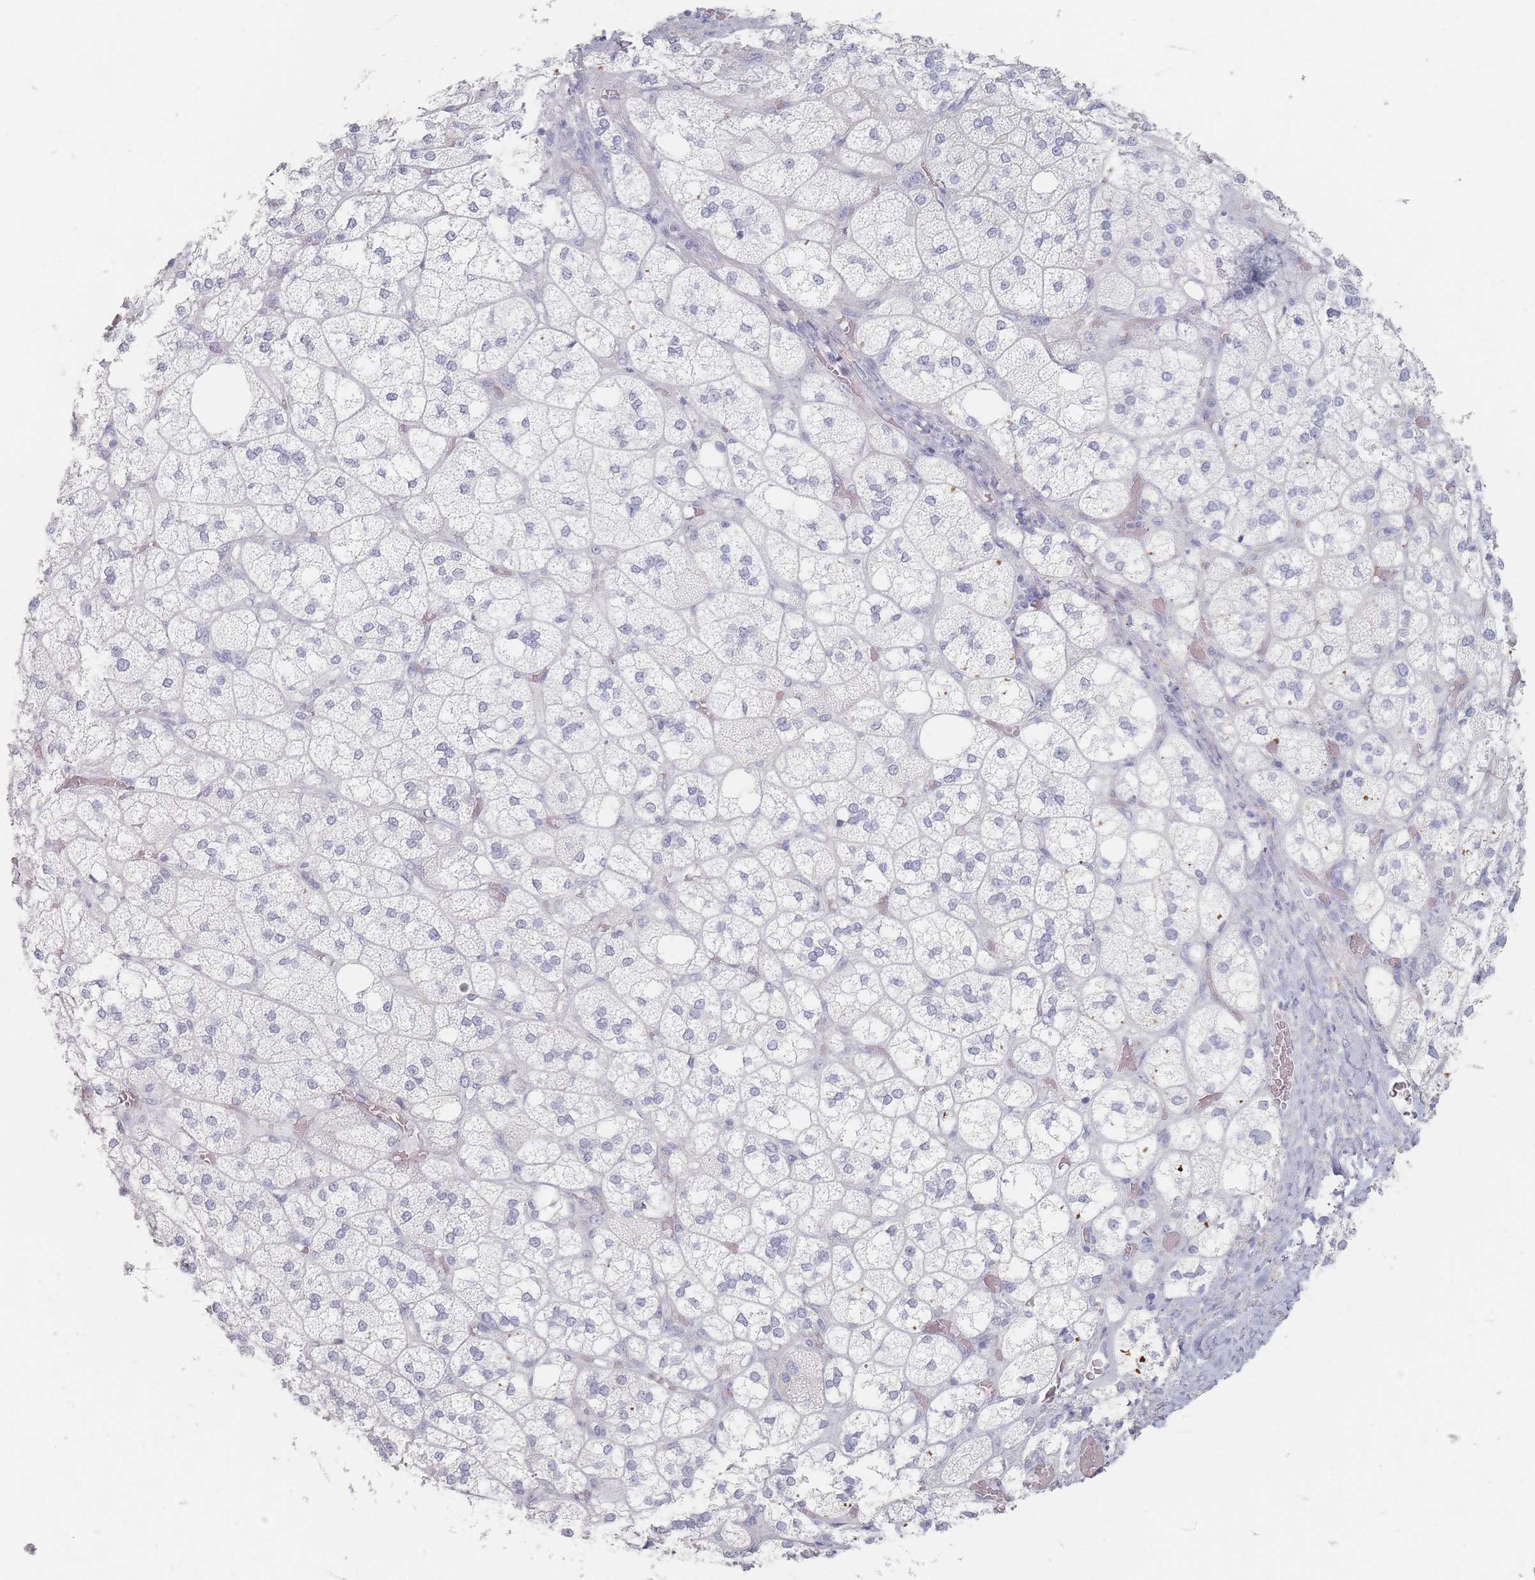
{"staining": {"intensity": "negative", "quantity": "none", "location": "none"}, "tissue": "adrenal gland", "cell_type": "Glandular cells", "image_type": "normal", "snomed": [{"axis": "morphology", "description": "Normal tissue, NOS"}, {"axis": "topography", "description": "Adrenal gland"}], "caption": "This is an immunohistochemistry photomicrograph of benign human adrenal gland. There is no positivity in glandular cells.", "gene": "CD37", "patient": {"sex": "male", "age": 61}}